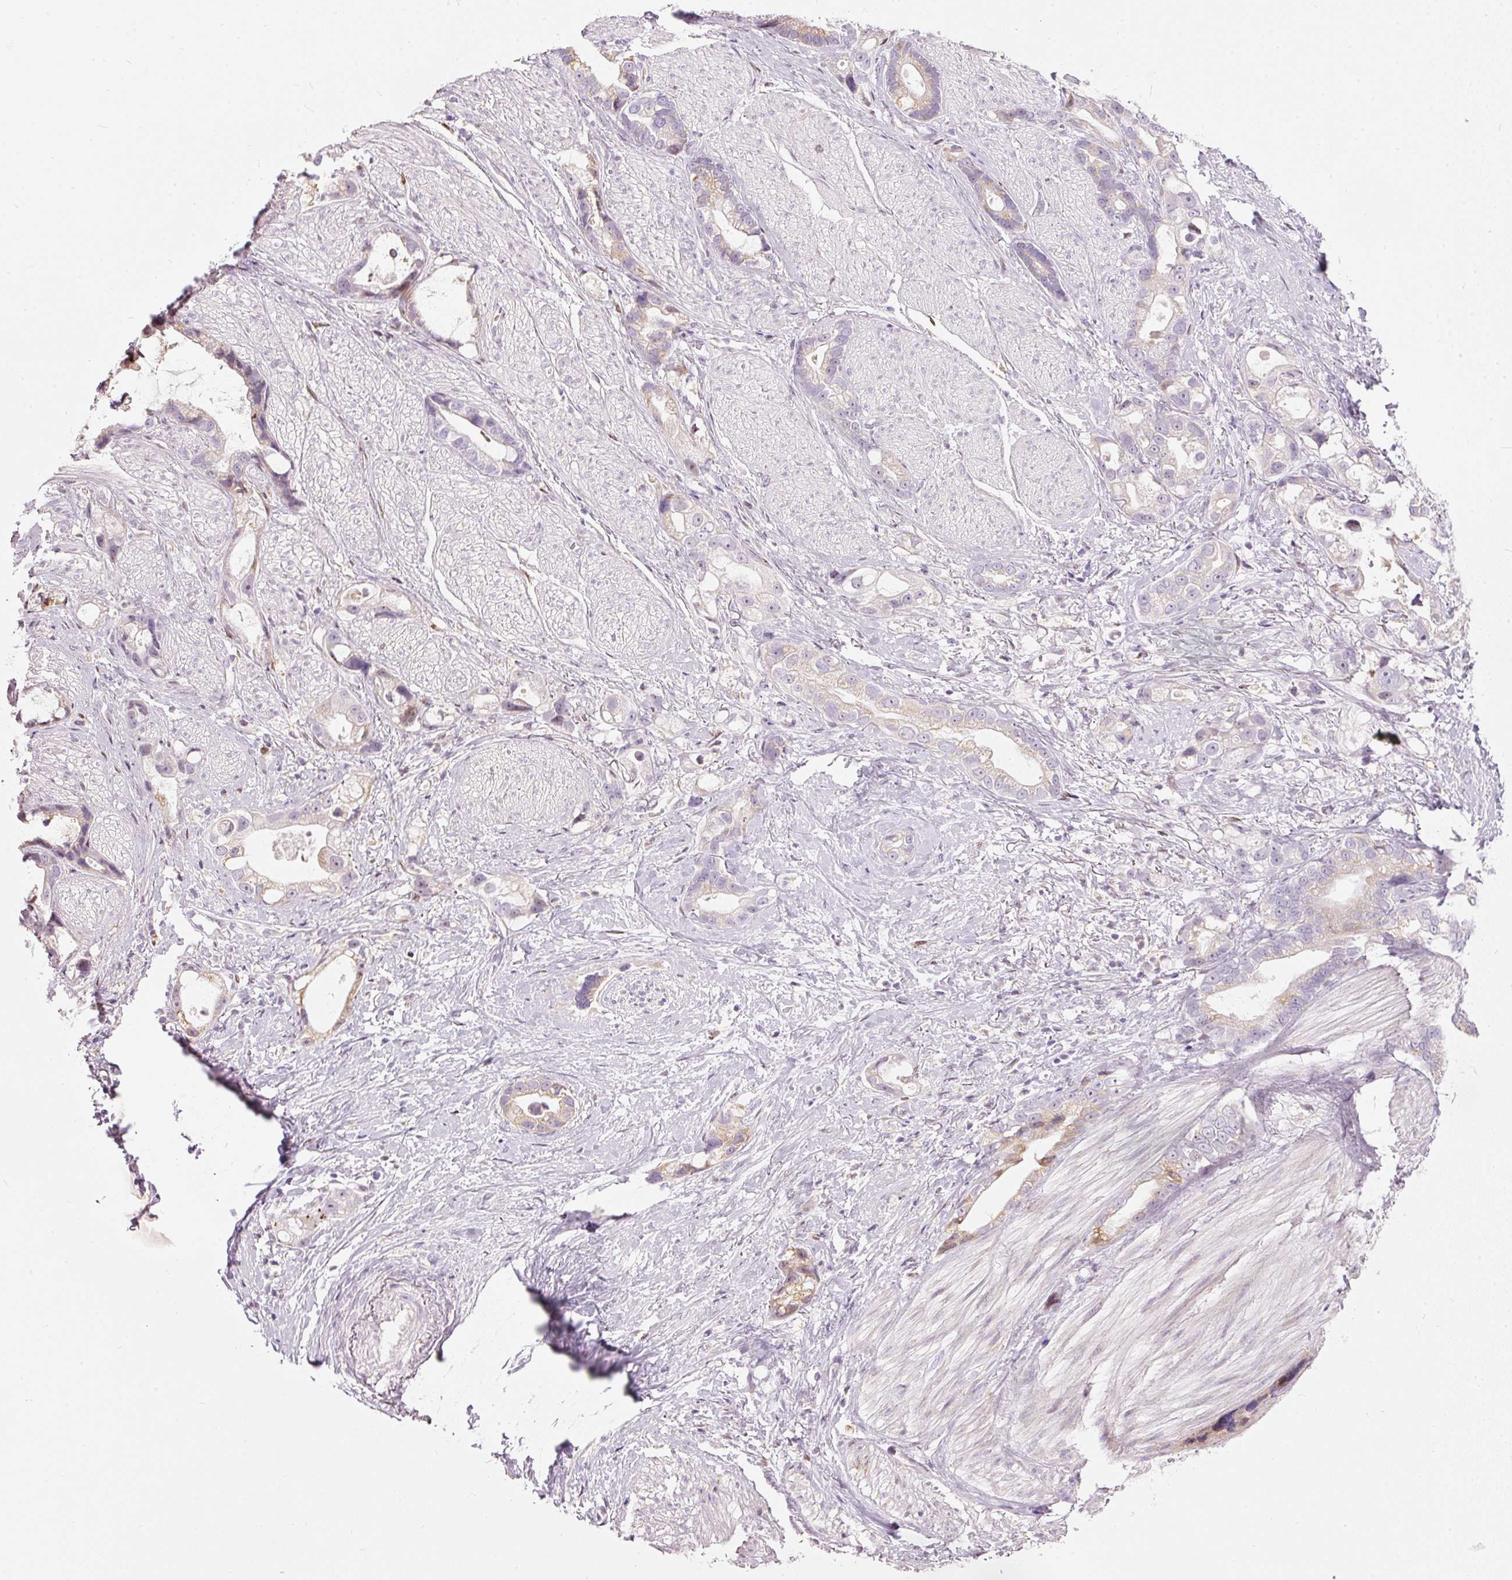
{"staining": {"intensity": "negative", "quantity": "none", "location": "none"}, "tissue": "stomach cancer", "cell_type": "Tumor cells", "image_type": "cancer", "snomed": [{"axis": "morphology", "description": "Adenocarcinoma, NOS"}, {"axis": "topography", "description": "Stomach"}], "caption": "Immunohistochemistry of human stomach cancer (adenocarcinoma) exhibits no expression in tumor cells.", "gene": "RNF39", "patient": {"sex": "male", "age": 55}}